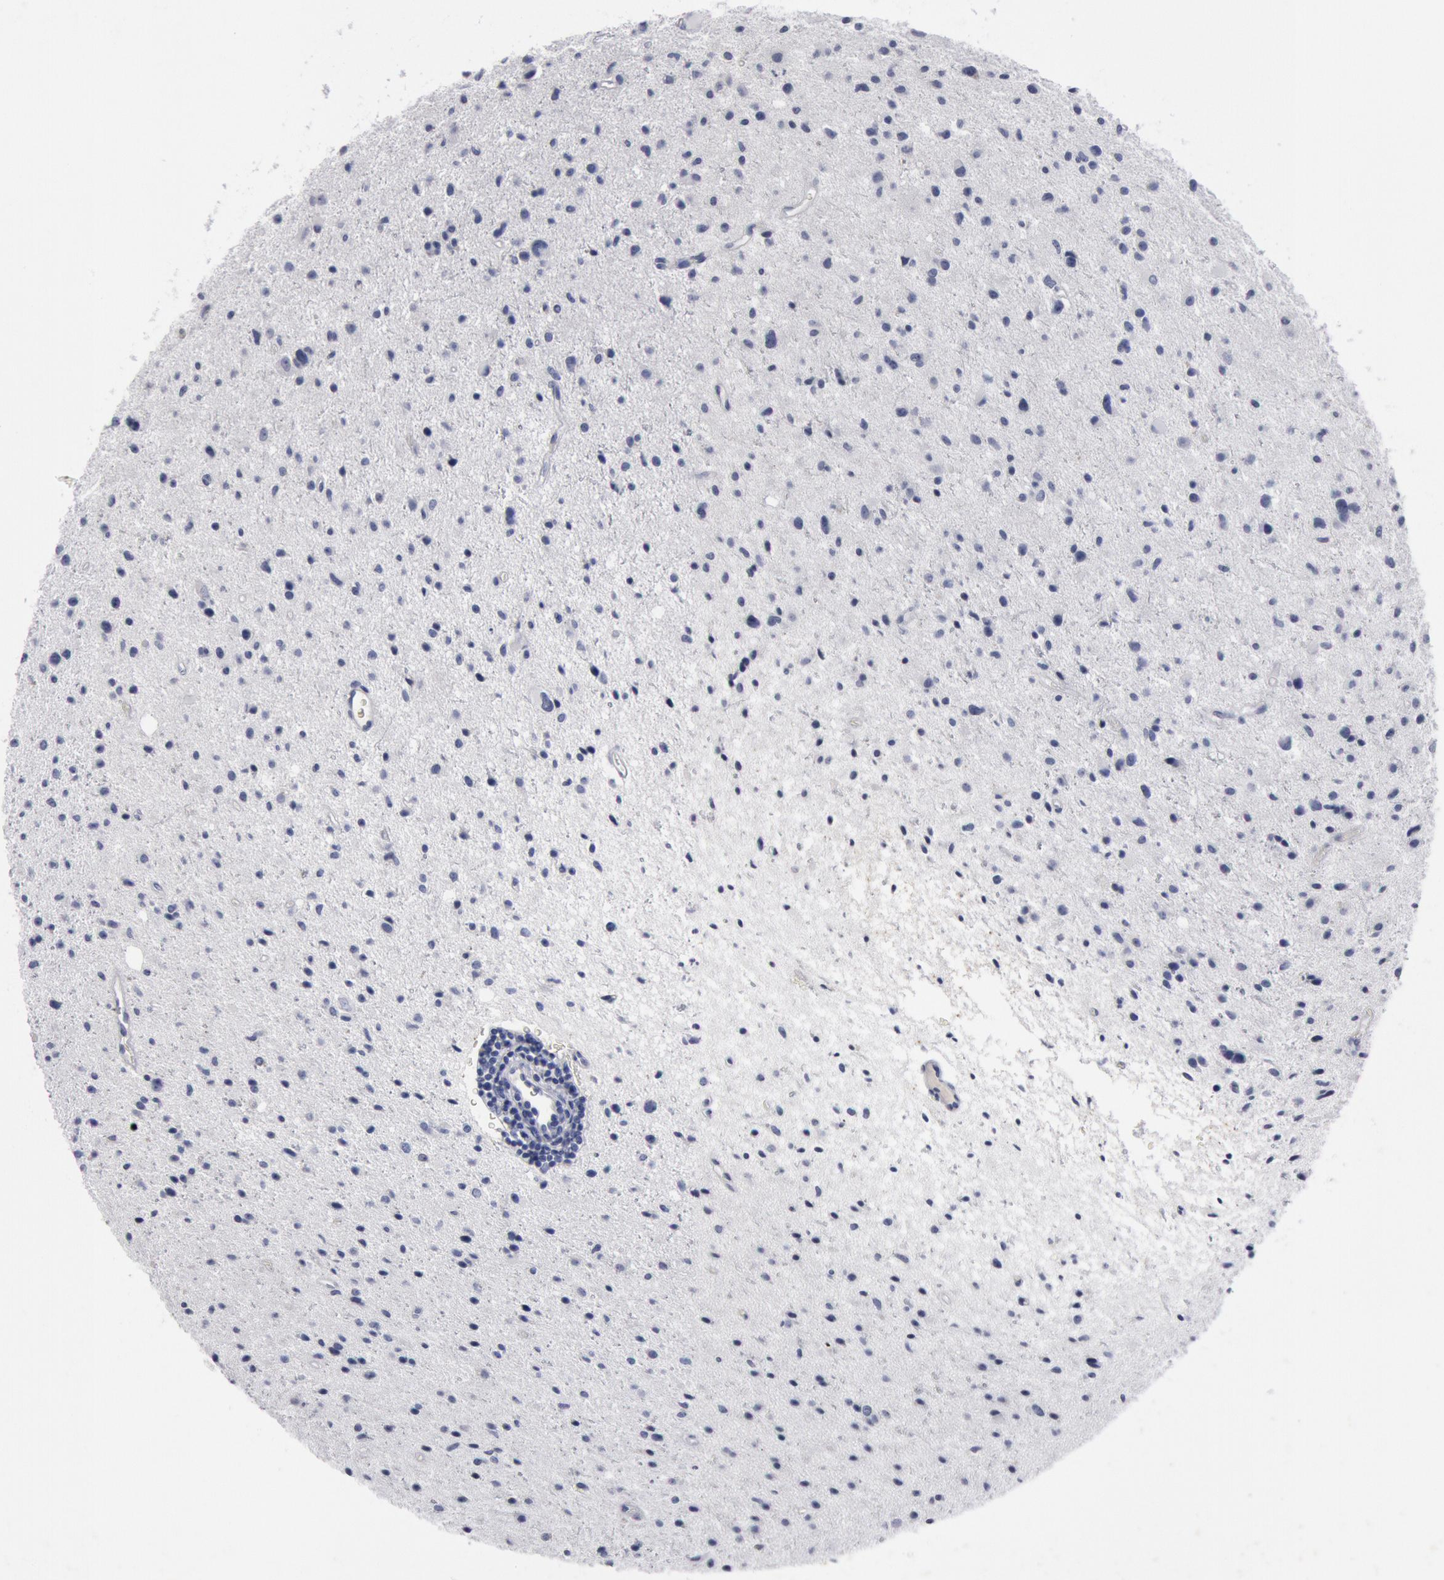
{"staining": {"intensity": "negative", "quantity": "none", "location": "none"}, "tissue": "glioma", "cell_type": "Tumor cells", "image_type": "cancer", "snomed": [{"axis": "morphology", "description": "Glioma, malignant, Low grade"}, {"axis": "topography", "description": "Brain"}], "caption": "There is no significant staining in tumor cells of glioma. (IHC, brightfield microscopy, high magnification).", "gene": "FOXA2", "patient": {"sex": "female", "age": 46}}